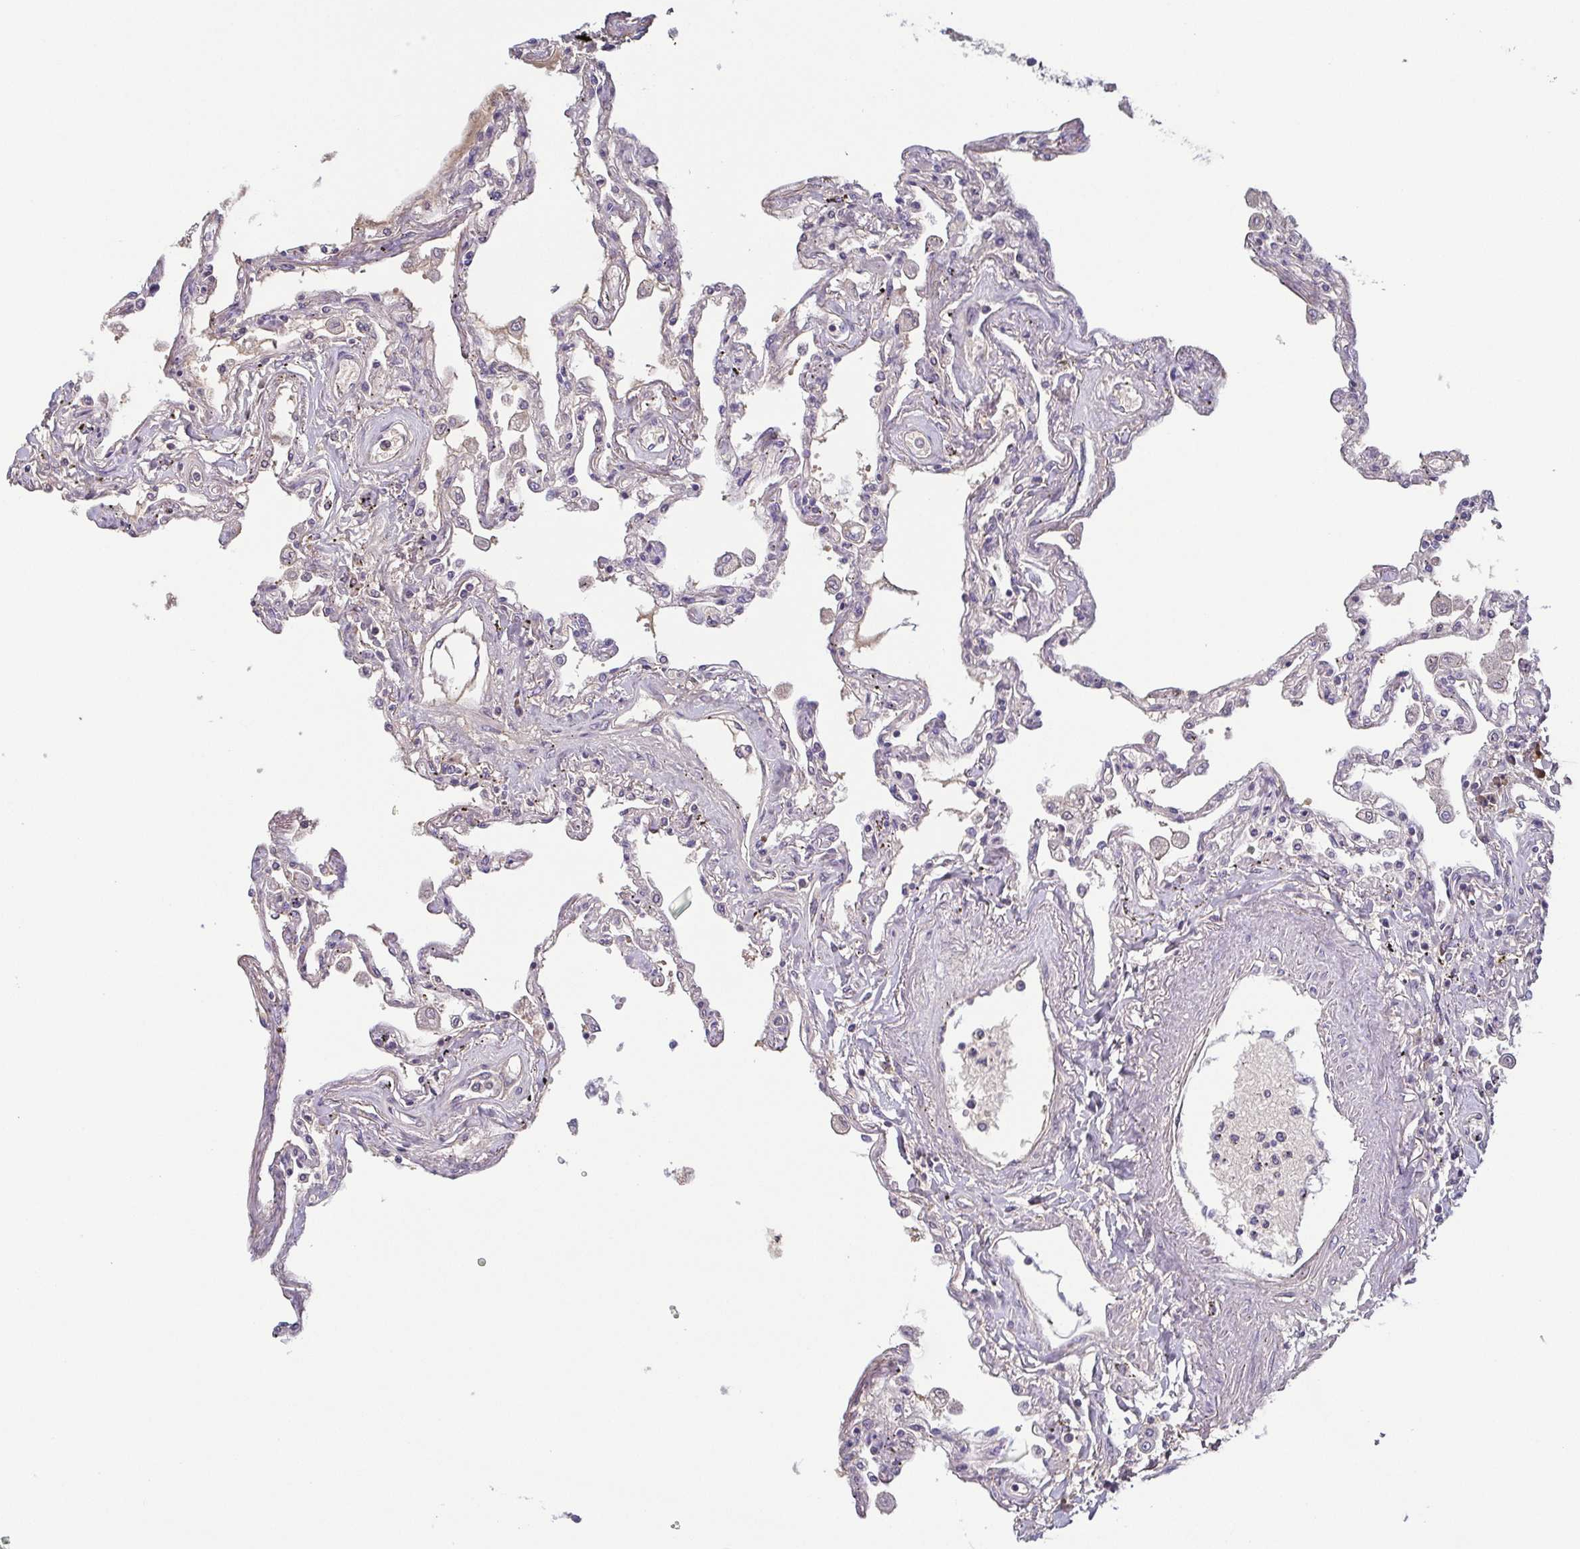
{"staining": {"intensity": "negative", "quantity": "none", "location": "none"}, "tissue": "lung", "cell_type": "Alveolar cells", "image_type": "normal", "snomed": [{"axis": "morphology", "description": "Normal tissue, NOS"}, {"axis": "morphology", "description": "Adenocarcinoma, NOS"}, {"axis": "topography", "description": "Cartilage tissue"}, {"axis": "topography", "description": "Lung"}], "caption": "Lung stained for a protein using immunohistochemistry (IHC) exhibits no staining alveolar cells.", "gene": "ECM1", "patient": {"sex": "female", "age": 67}}